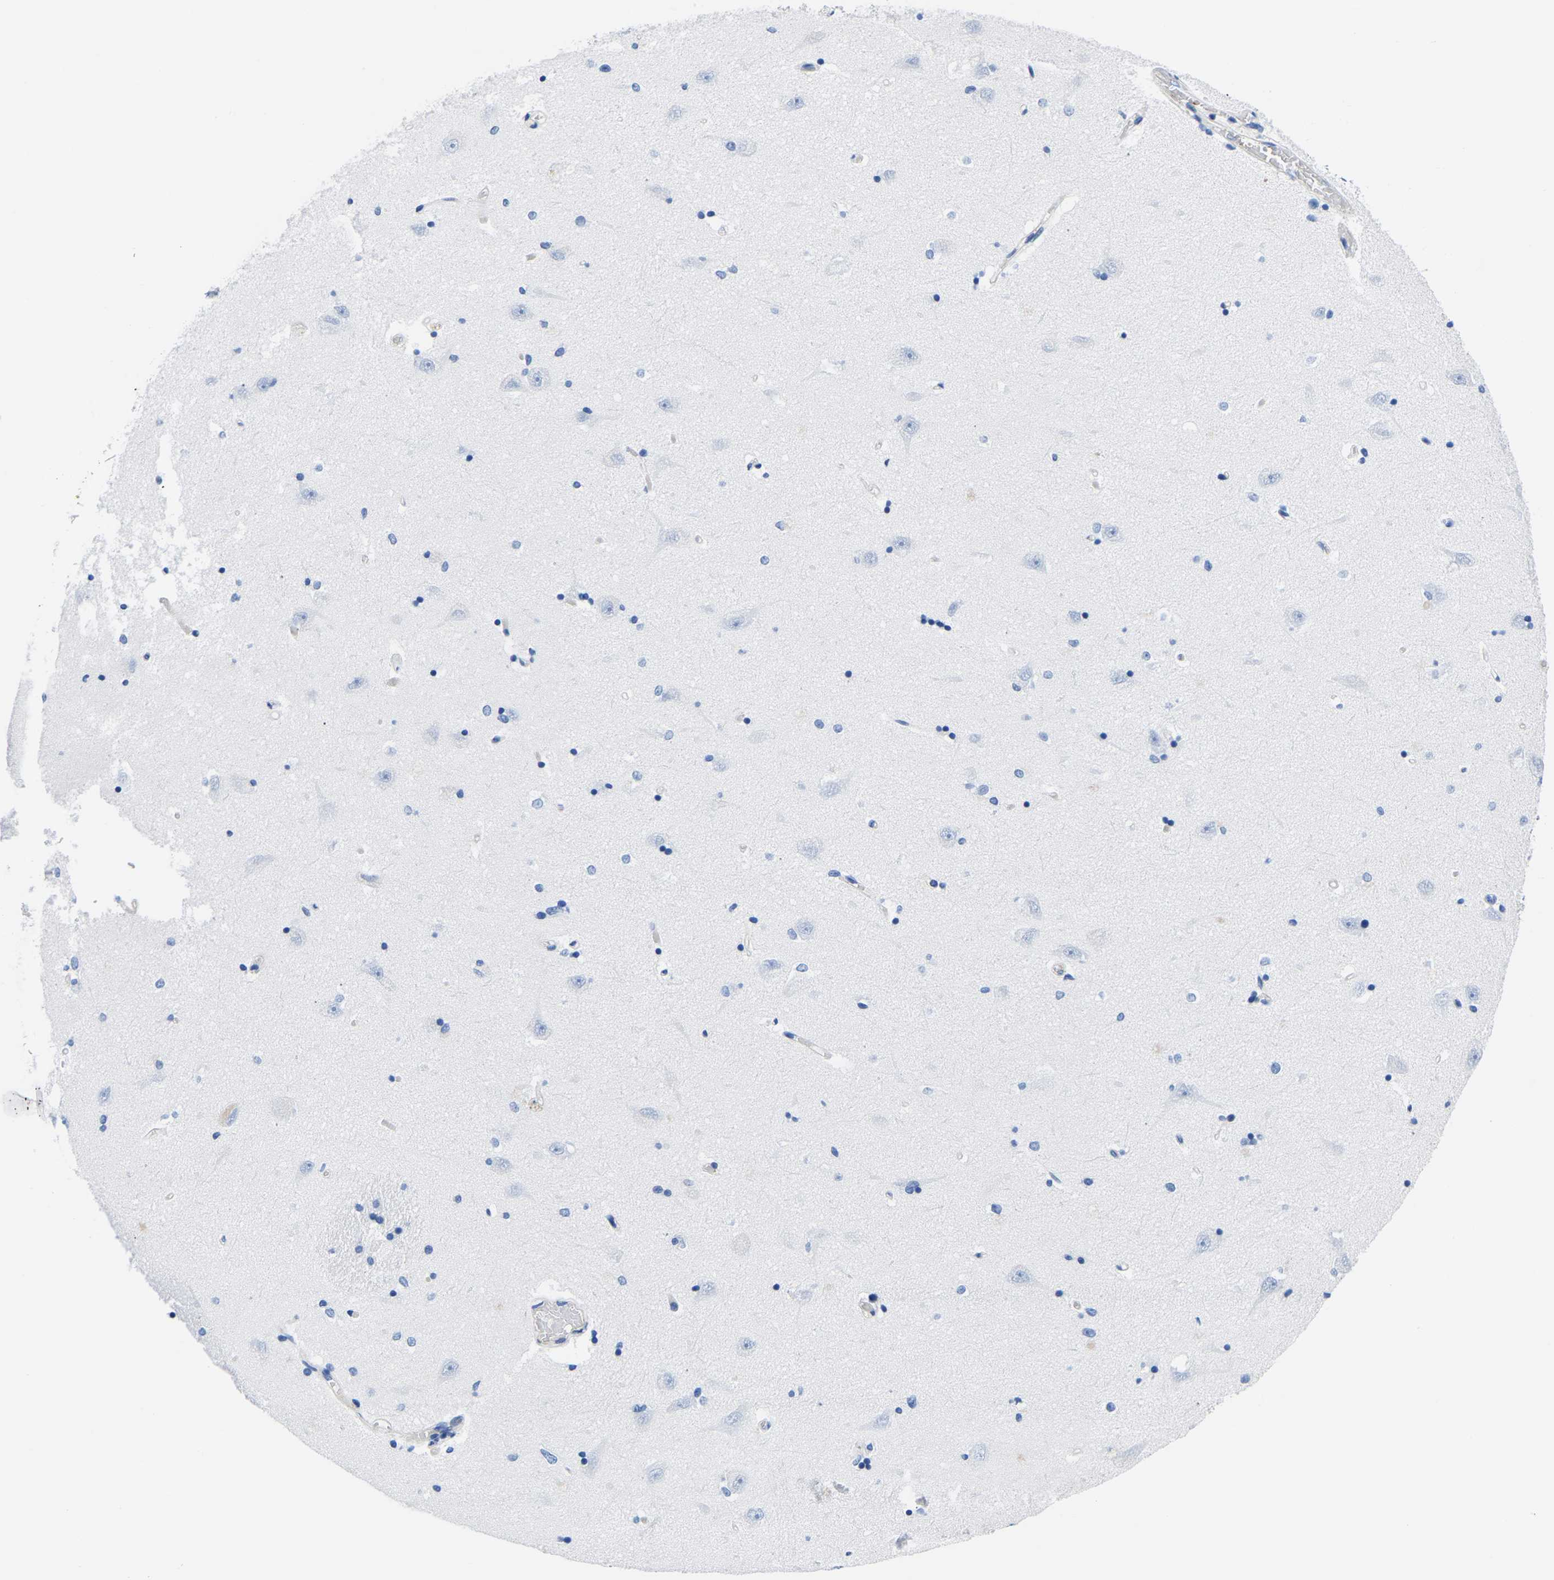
{"staining": {"intensity": "negative", "quantity": "none", "location": "none"}, "tissue": "hippocampus", "cell_type": "Glial cells", "image_type": "normal", "snomed": [{"axis": "morphology", "description": "Normal tissue, NOS"}, {"axis": "topography", "description": "Hippocampus"}], "caption": "The IHC image has no significant staining in glial cells of hippocampus.", "gene": "UPK3A", "patient": {"sex": "male", "age": 45}}